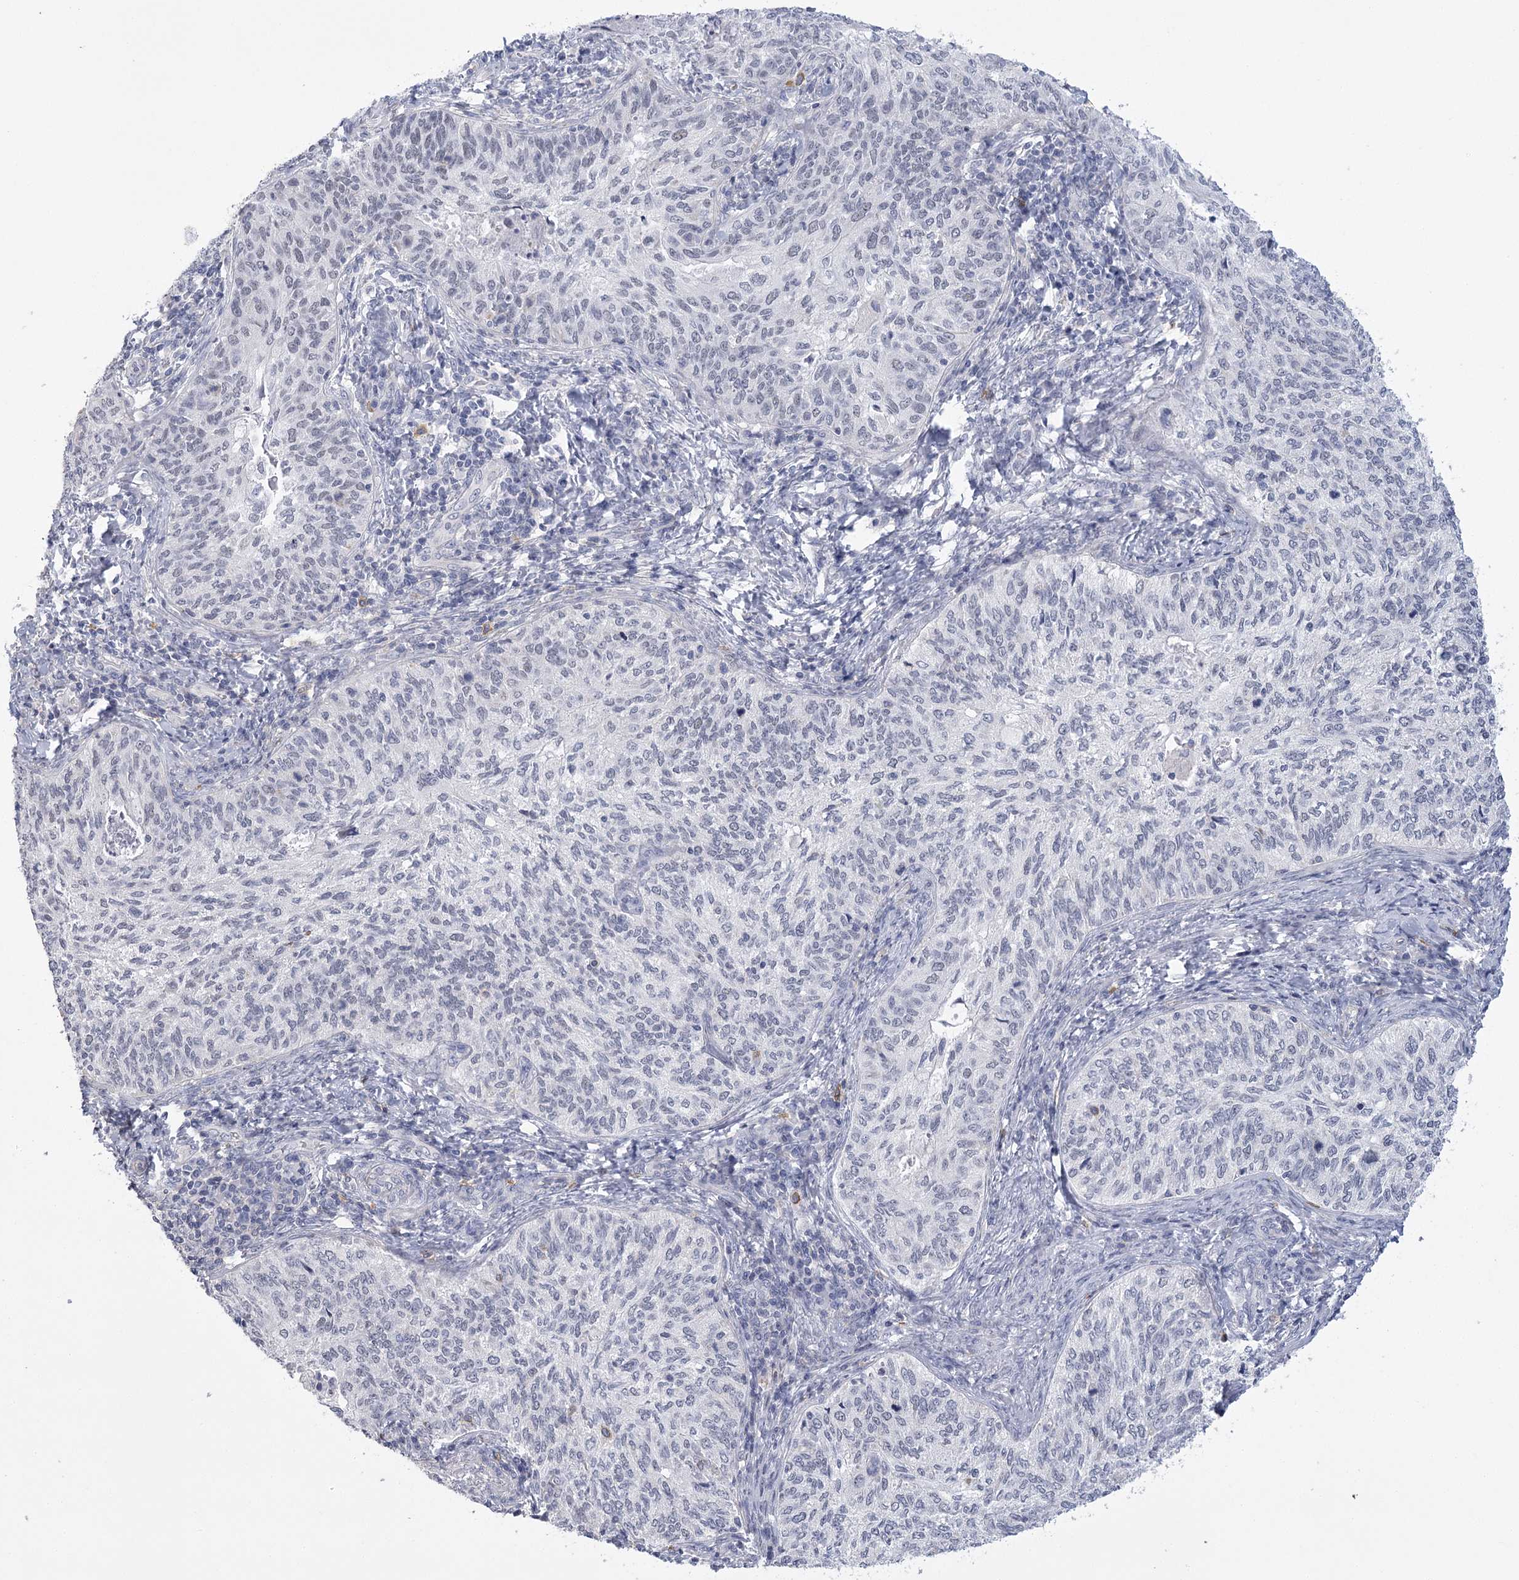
{"staining": {"intensity": "negative", "quantity": "none", "location": "none"}, "tissue": "cervical cancer", "cell_type": "Tumor cells", "image_type": "cancer", "snomed": [{"axis": "morphology", "description": "Squamous cell carcinoma, NOS"}, {"axis": "topography", "description": "Cervix"}], "caption": "This is a histopathology image of IHC staining of cervical cancer (squamous cell carcinoma), which shows no staining in tumor cells. (DAB (3,3'-diaminobenzidine) immunohistochemistry (IHC) visualized using brightfield microscopy, high magnification).", "gene": "FAM76B", "patient": {"sex": "female", "age": 30}}